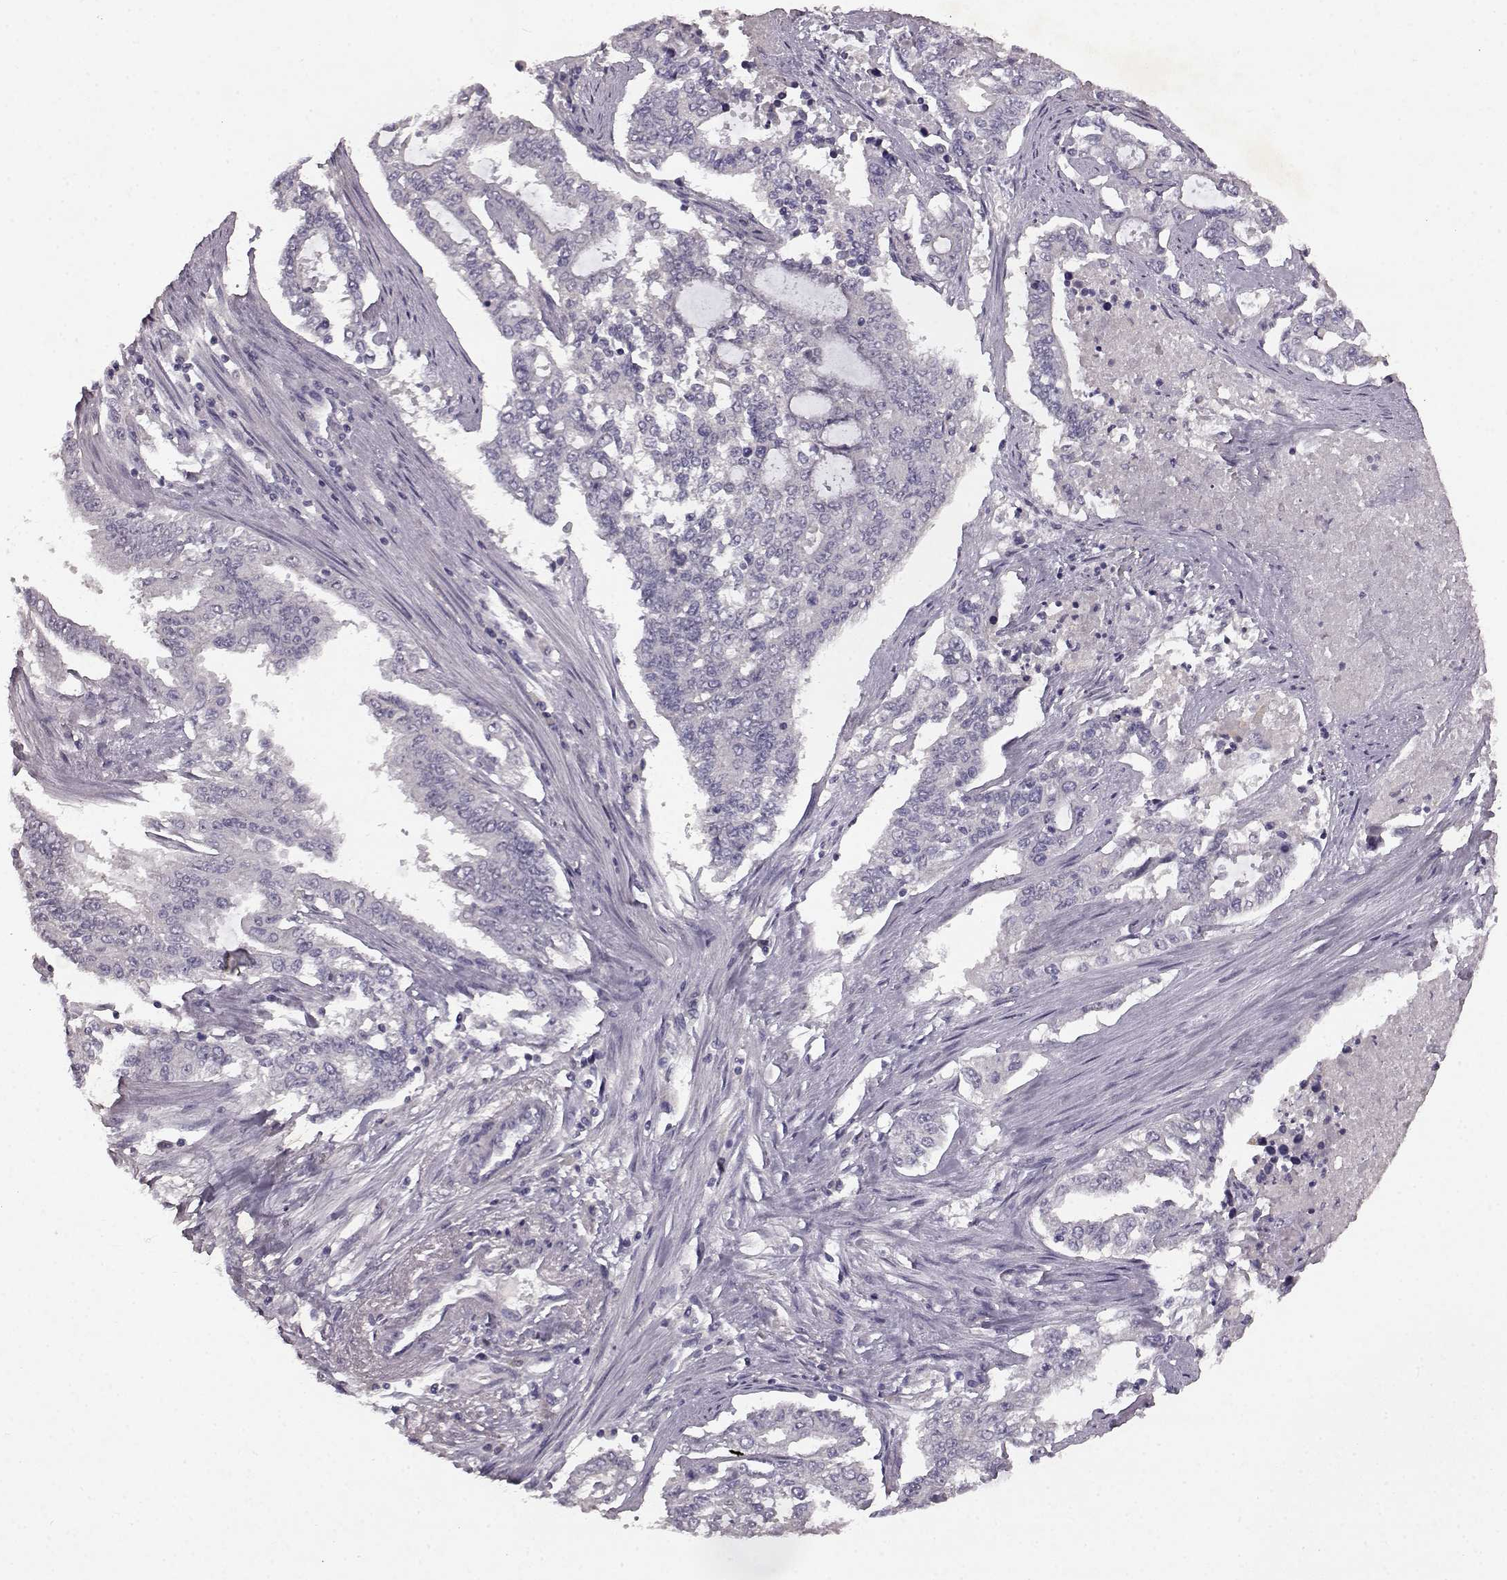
{"staining": {"intensity": "negative", "quantity": "none", "location": "none"}, "tissue": "endometrial cancer", "cell_type": "Tumor cells", "image_type": "cancer", "snomed": [{"axis": "morphology", "description": "Adenocarcinoma, NOS"}, {"axis": "topography", "description": "Uterus"}], "caption": "Immunohistochemical staining of human adenocarcinoma (endometrial) reveals no significant positivity in tumor cells. (DAB (3,3'-diaminobenzidine) immunohistochemistry visualized using brightfield microscopy, high magnification).", "gene": "SPAG17", "patient": {"sex": "female", "age": 59}}